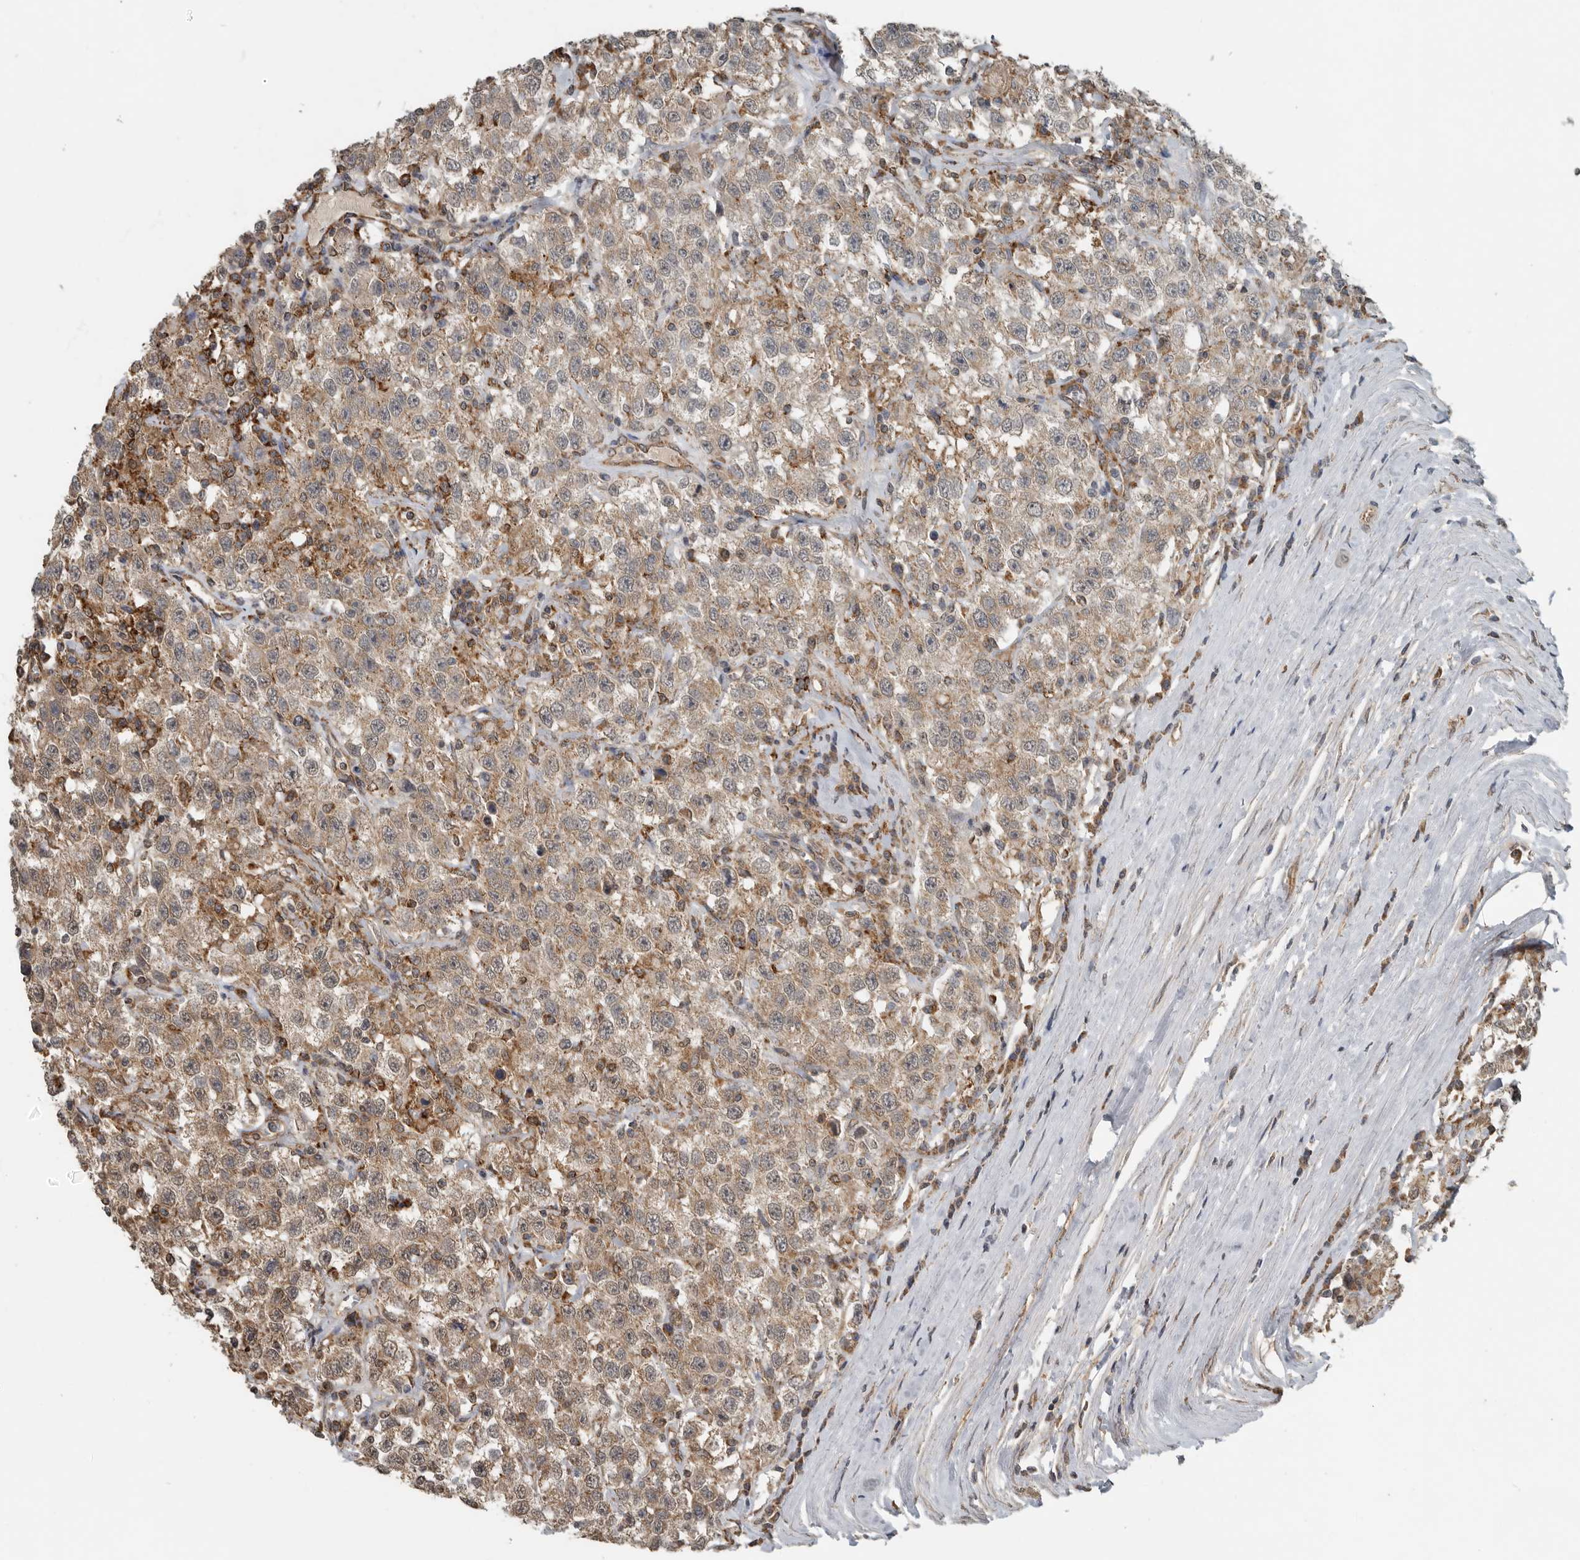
{"staining": {"intensity": "moderate", "quantity": ">75%", "location": "cytoplasmic/membranous"}, "tissue": "testis cancer", "cell_type": "Tumor cells", "image_type": "cancer", "snomed": [{"axis": "morphology", "description": "Seminoma, NOS"}, {"axis": "topography", "description": "Testis"}], "caption": "This micrograph shows immunohistochemistry staining of human seminoma (testis), with medium moderate cytoplasmic/membranous positivity in about >75% of tumor cells.", "gene": "AFAP1", "patient": {"sex": "male", "age": 41}}